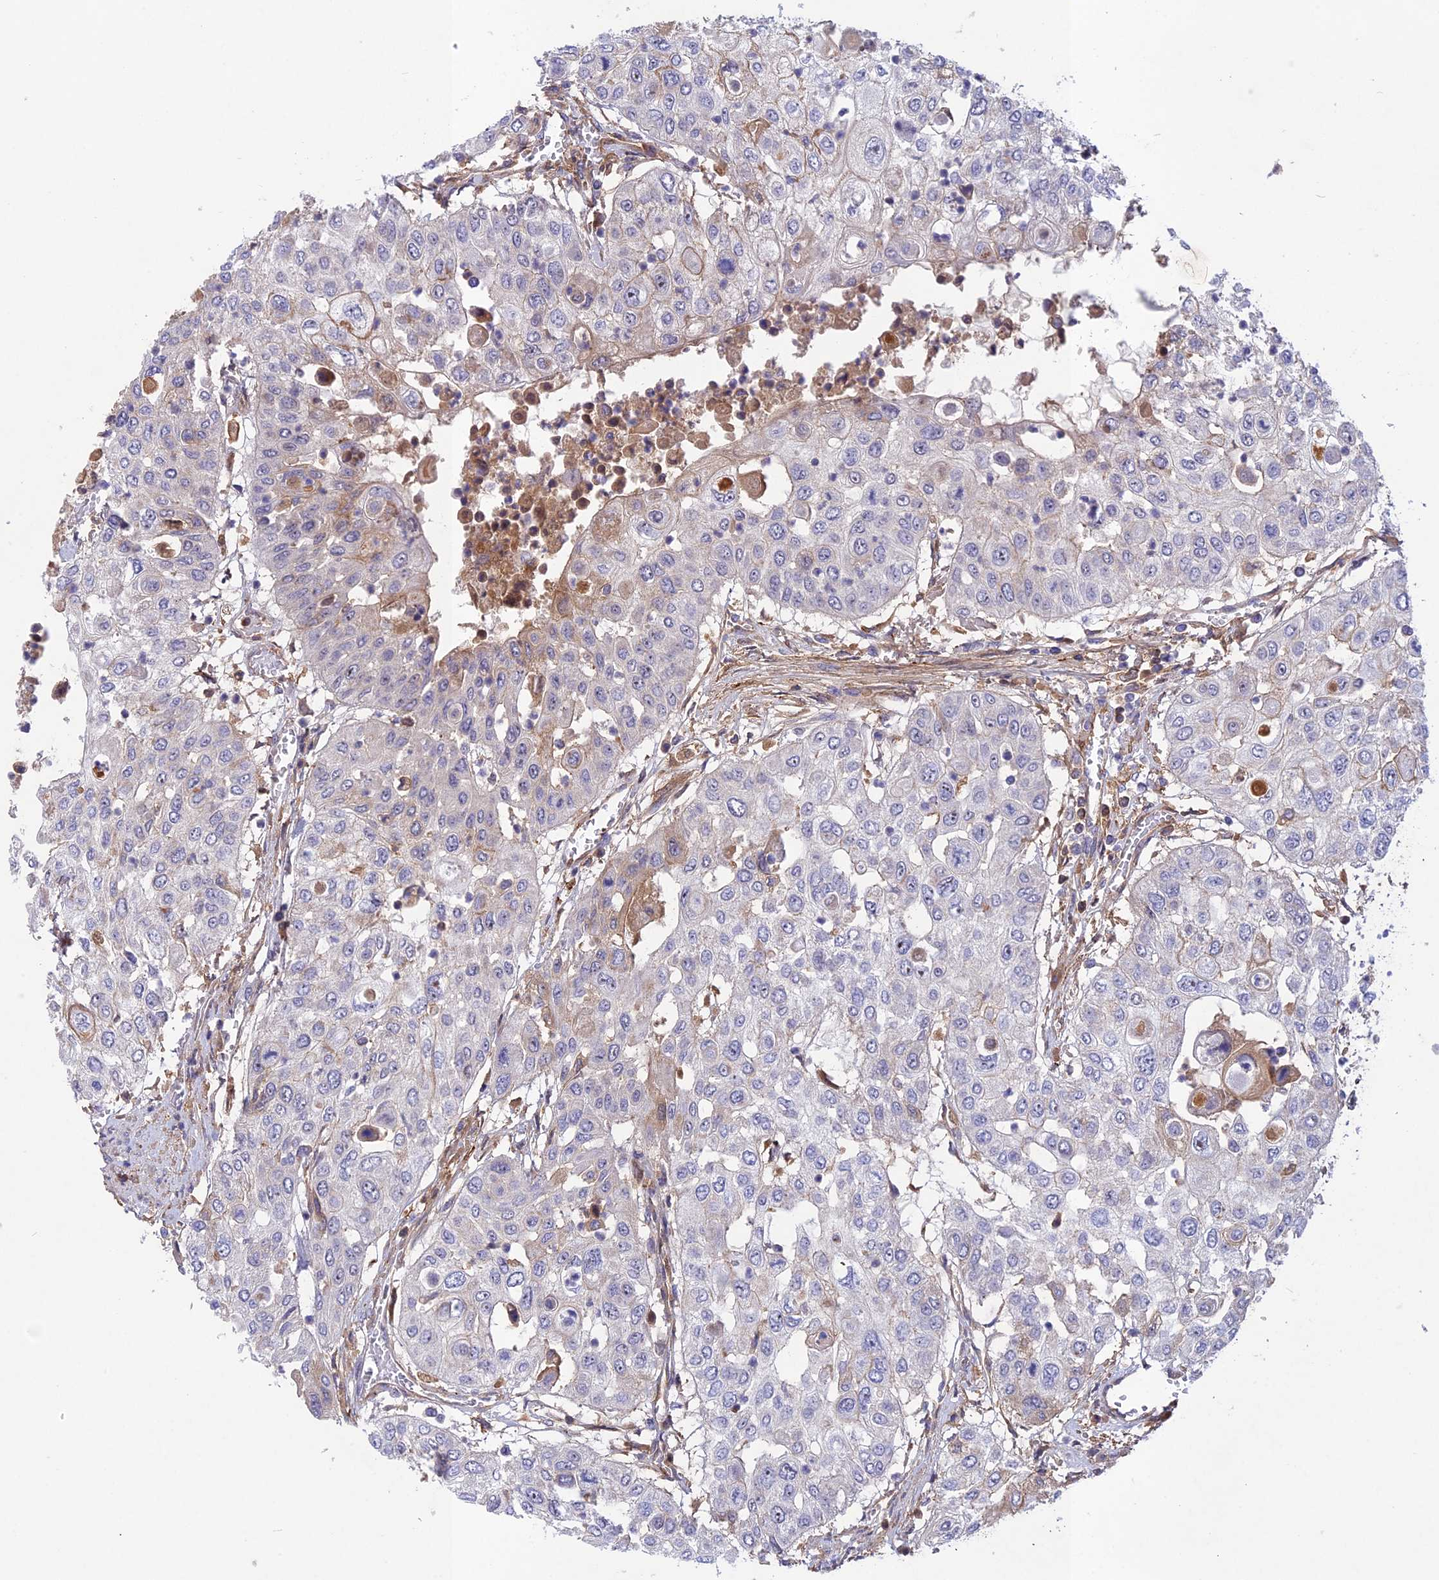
{"staining": {"intensity": "weak", "quantity": "<25%", "location": "cytoplasmic/membranous"}, "tissue": "urothelial cancer", "cell_type": "Tumor cells", "image_type": "cancer", "snomed": [{"axis": "morphology", "description": "Urothelial carcinoma, High grade"}, {"axis": "topography", "description": "Urinary bladder"}], "caption": "Immunohistochemical staining of human high-grade urothelial carcinoma reveals no significant positivity in tumor cells.", "gene": "ADO", "patient": {"sex": "female", "age": 79}}